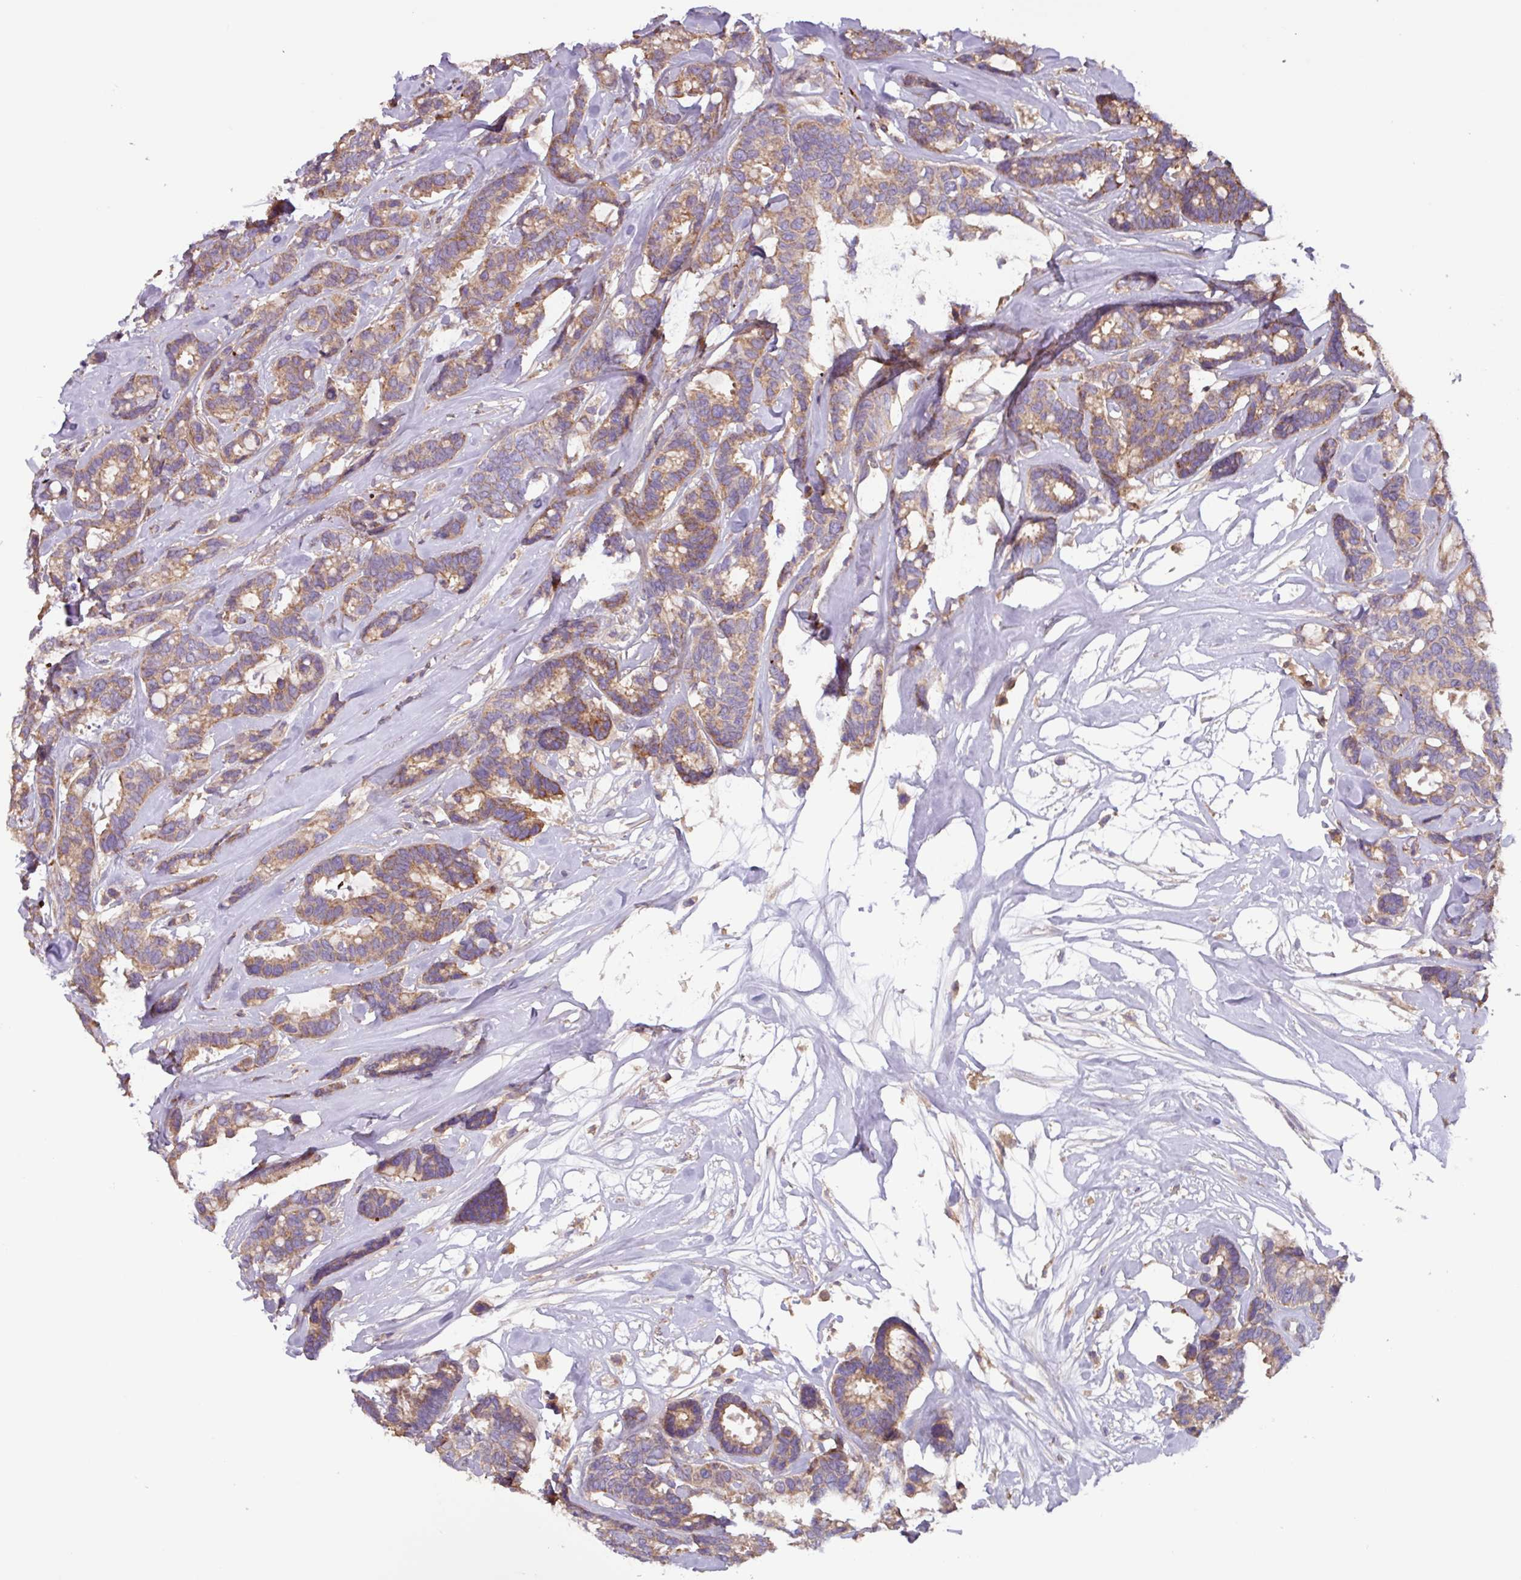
{"staining": {"intensity": "moderate", "quantity": ">75%", "location": "cytoplasmic/membranous"}, "tissue": "breast cancer", "cell_type": "Tumor cells", "image_type": "cancer", "snomed": [{"axis": "morphology", "description": "Duct carcinoma"}, {"axis": "topography", "description": "Breast"}], "caption": "An image showing moderate cytoplasmic/membranous expression in approximately >75% of tumor cells in breast invasive ductal carcinoma, as visualized by brown immunohistochemical staining.", "gene": "PLEKHD1", "patient": {"sex": "female", "age": 87}}